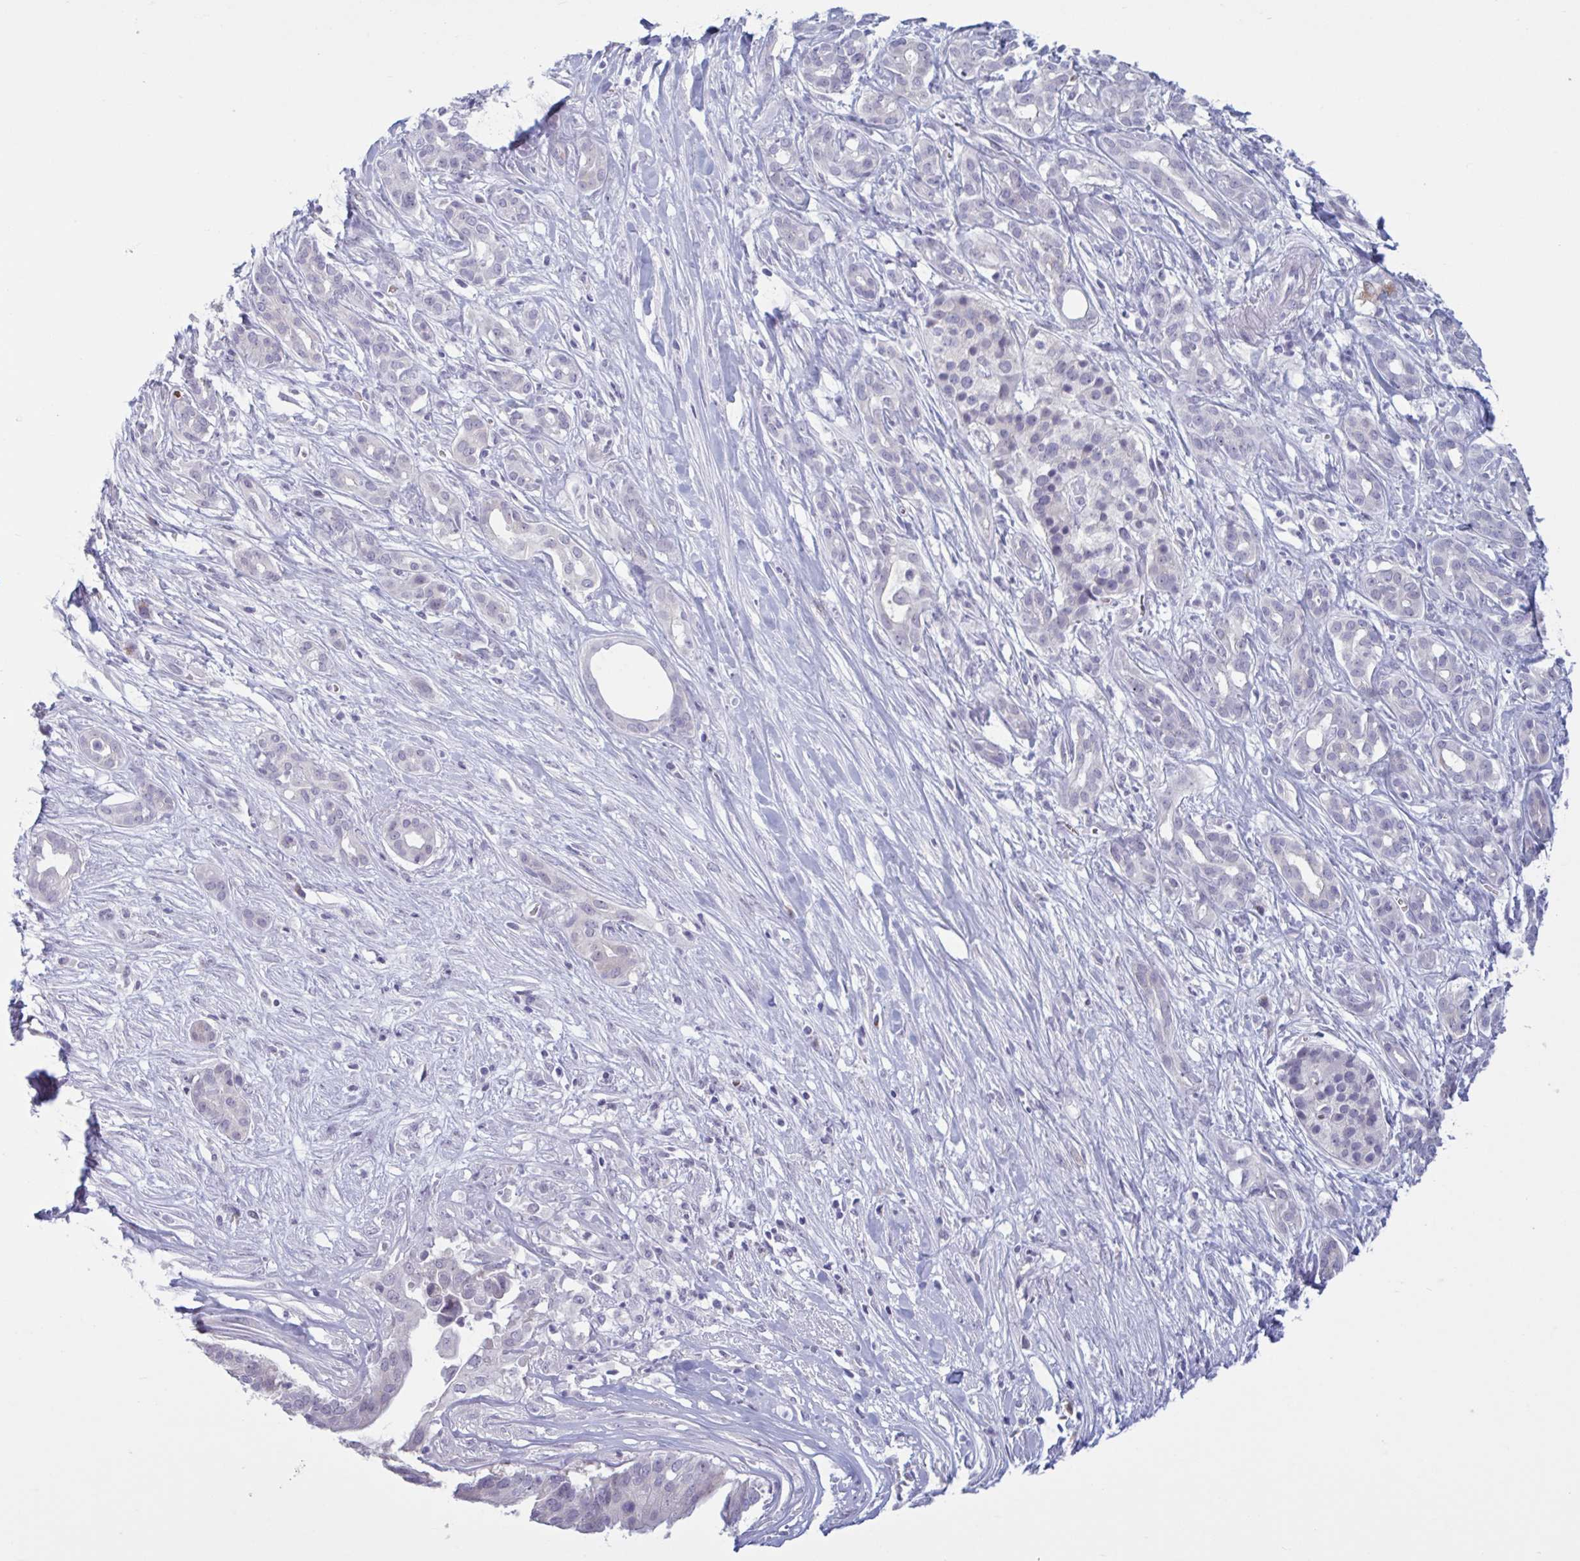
{"staining": {"intensity": "negative", "quantity": "none", "location": "none"}, "tissue": "pancreatic cancer", "cell_type": "Tumor cells", "image_type": "cancer", "snomed": [{"axis": "morphology", "description": "Adenocarcinoma, NOS"}, {"axis": "topography", "description": "Pancreas"}], "caption": "Protein analysis of pancreatic cancer demonstrates no significant expression in tumor cells.", "gene": "HSD11B2", "patient": {"sex": "male", "age": 61}}